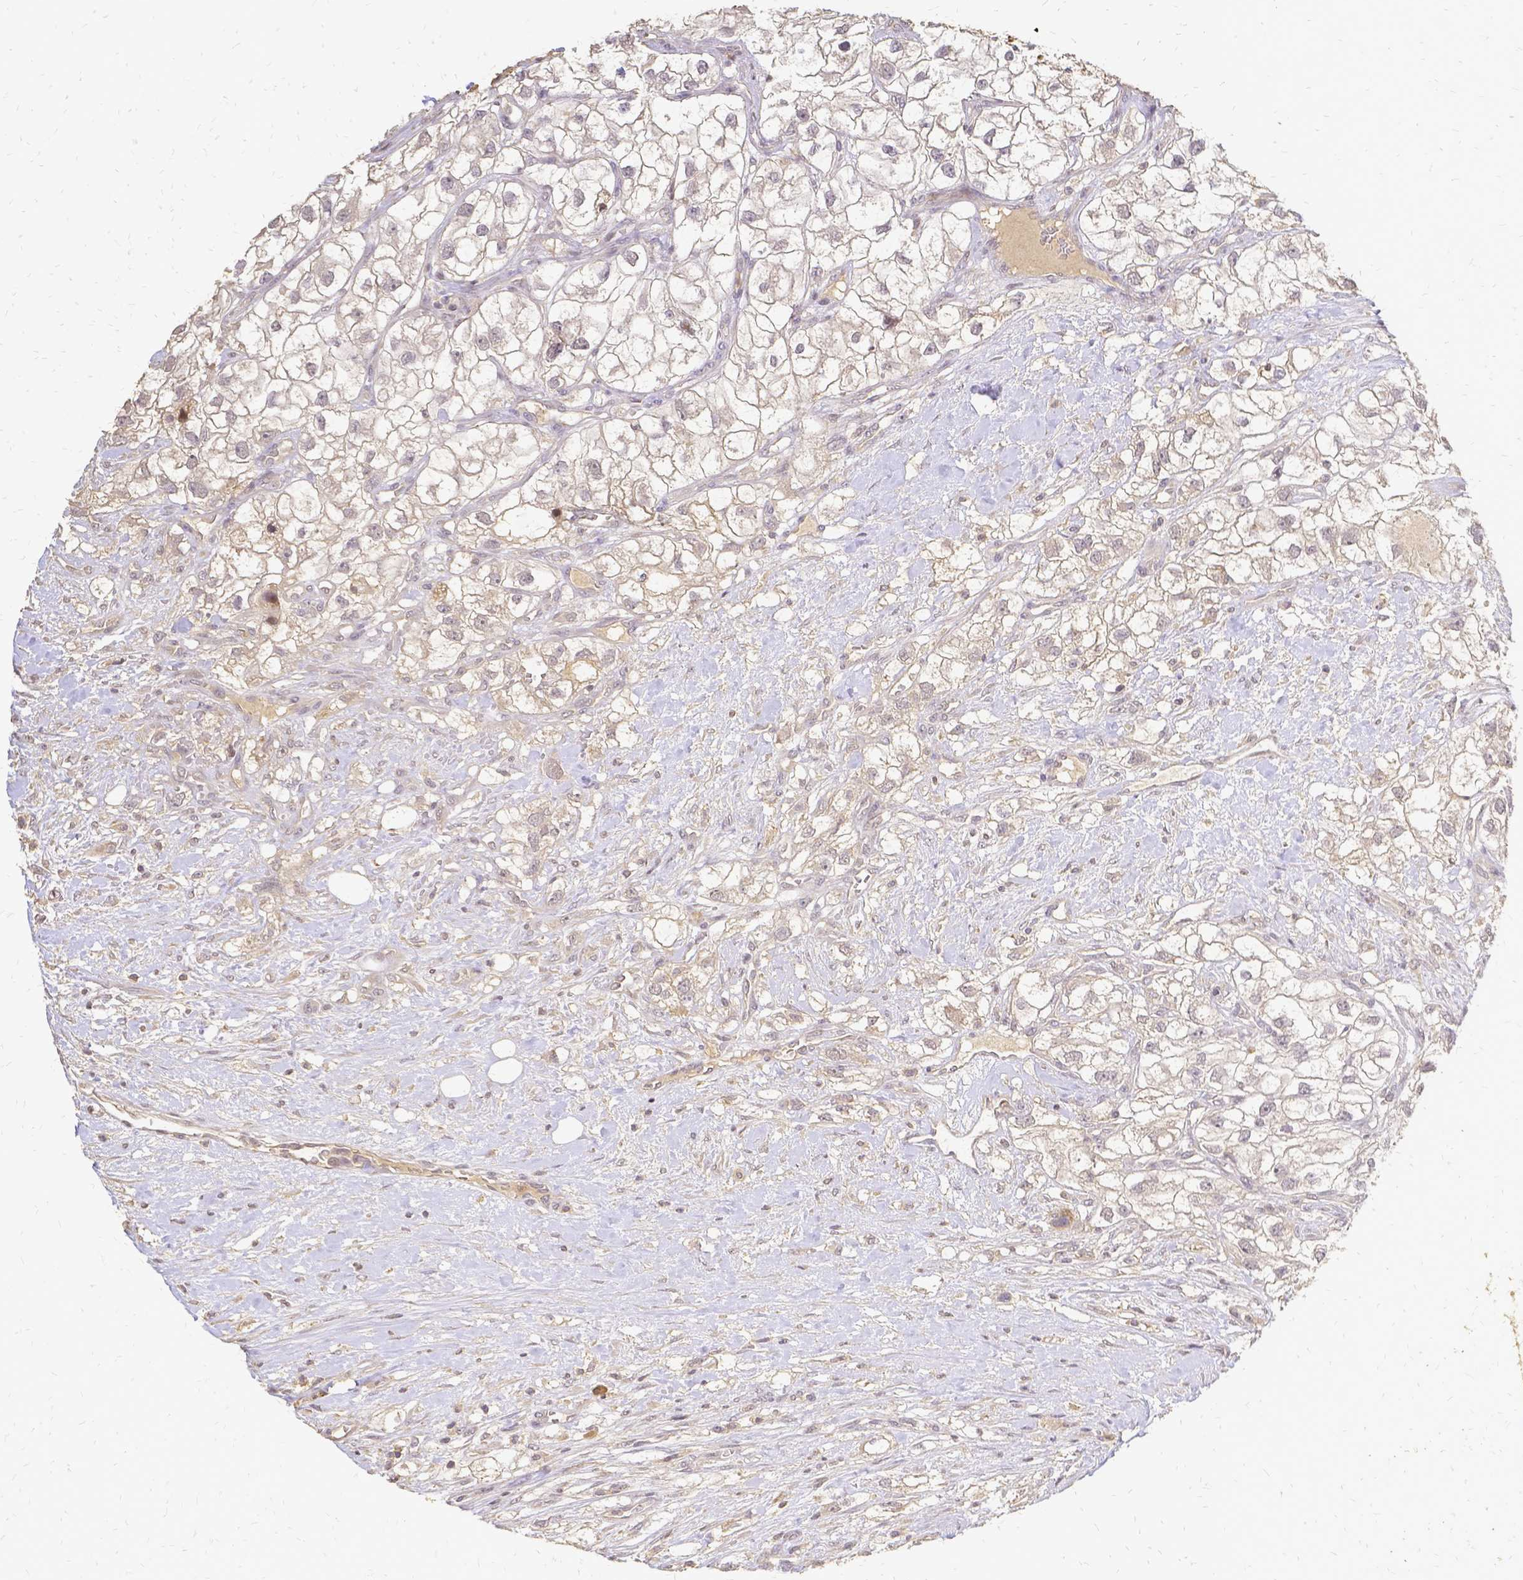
{"staining": {"intensity": "negative", "quantity": "none", "location": "none"}, "tissue": "renal cancer", "cell_type": "Tumor cells", "image_type": "cancer", "snomed": [{"axis": "morphology", "description": "Adenocarcinoma, NOS"}, {"axis": "topography", "description": "Kidney"}], "caption": "Micrograph shows no significant protein staining in tumor cells of renal adenocarcinoma.", "gene": "CIB1", "patient": {"sex": "male", "age": 59}}